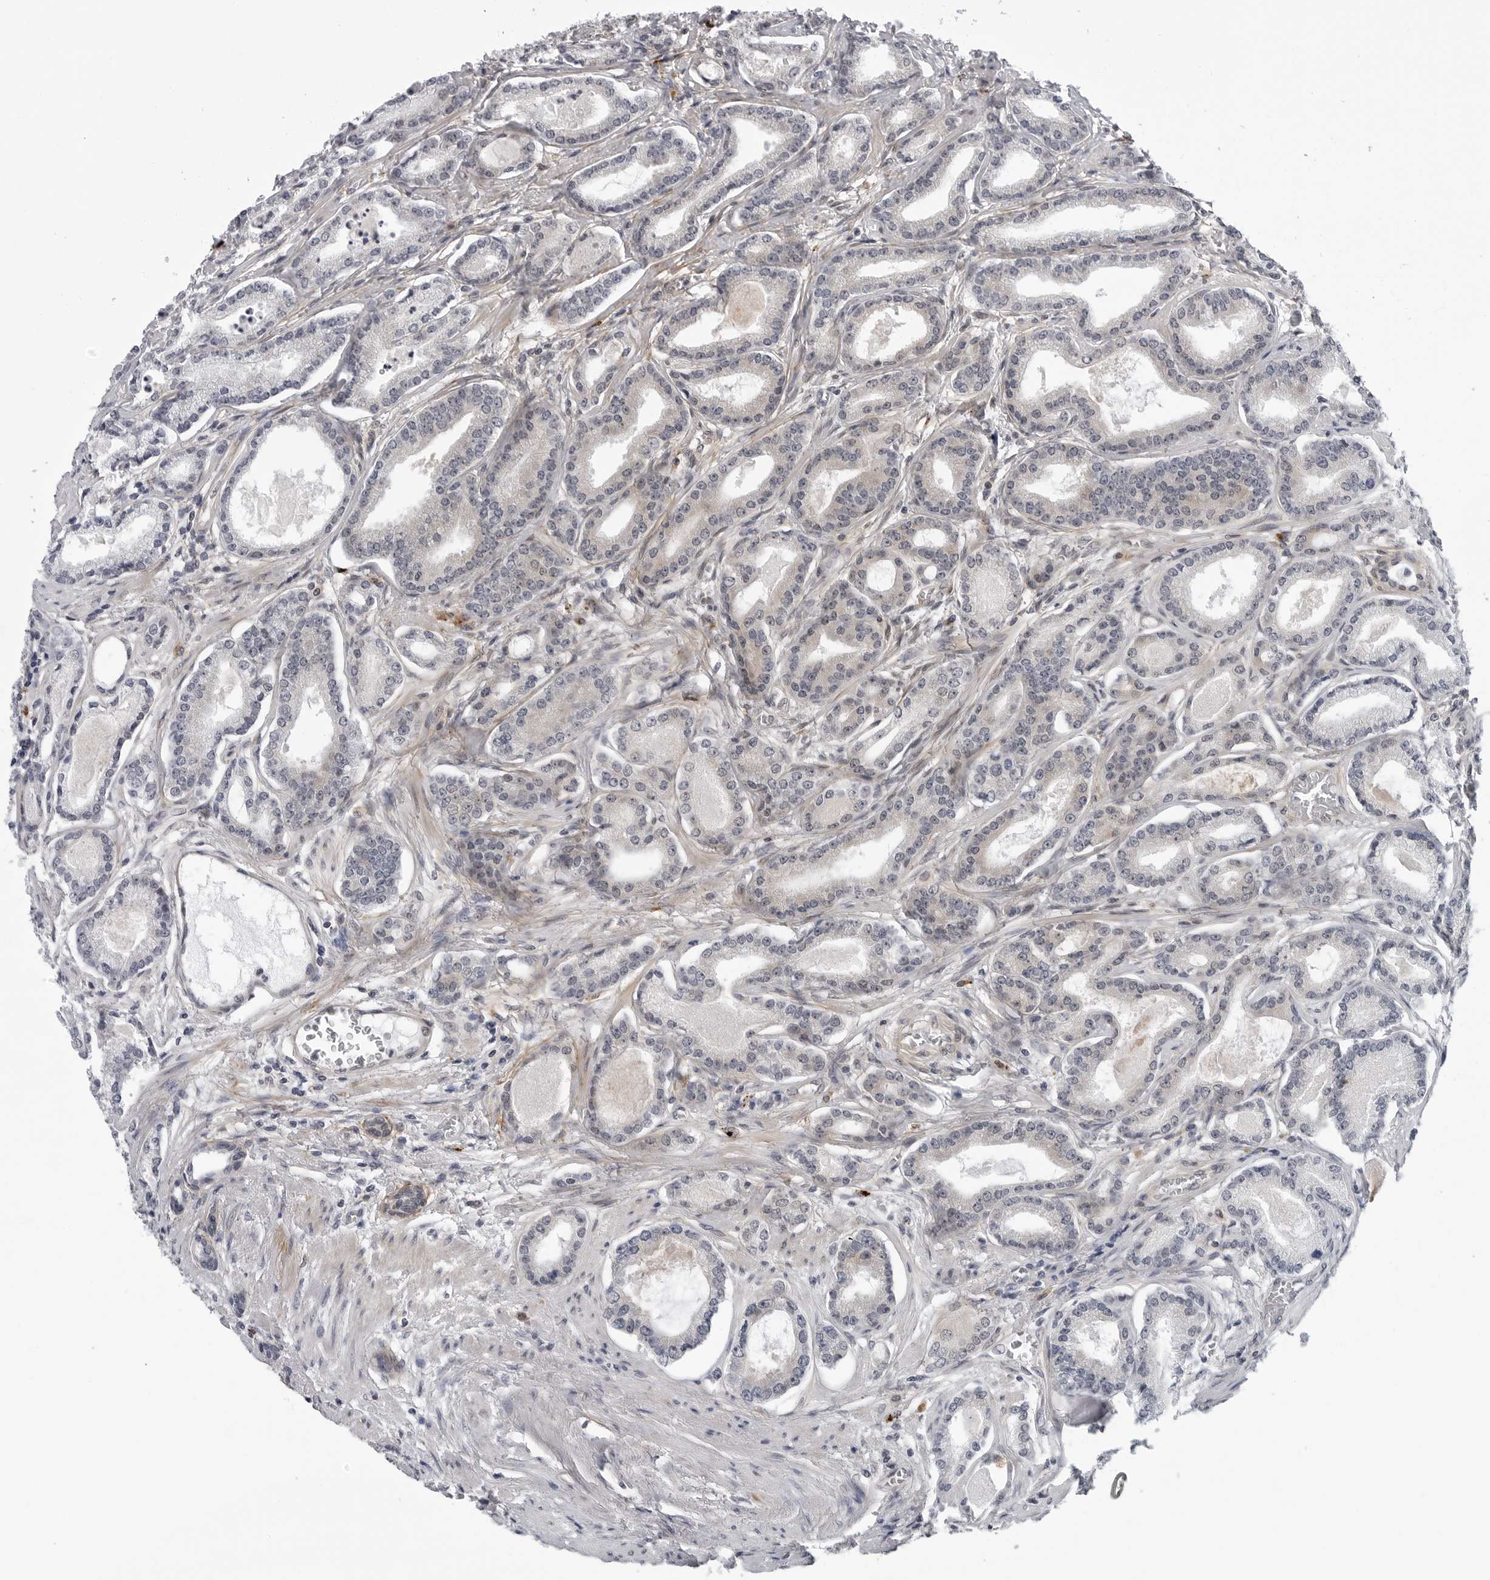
{"staining": {"intensity": "negative", "quantity": "none", "location": "none"}, "tissue": "prostate cancer", "cell_type": "Tumor cells", "image_type": "cancer", "snomed": [{"axis": "morphology", "description": "Adenocarcinoma, Low grade"}, {"axis": "topography", "description": "Prostate"}], "caption": "This is an immunohistochemistry image of human prostate adenocarcinoma (low-grade). There is no positivity in tumor cells.", "gene": "KIAA1614", "patient": {"sex": "male", "age": 60}}